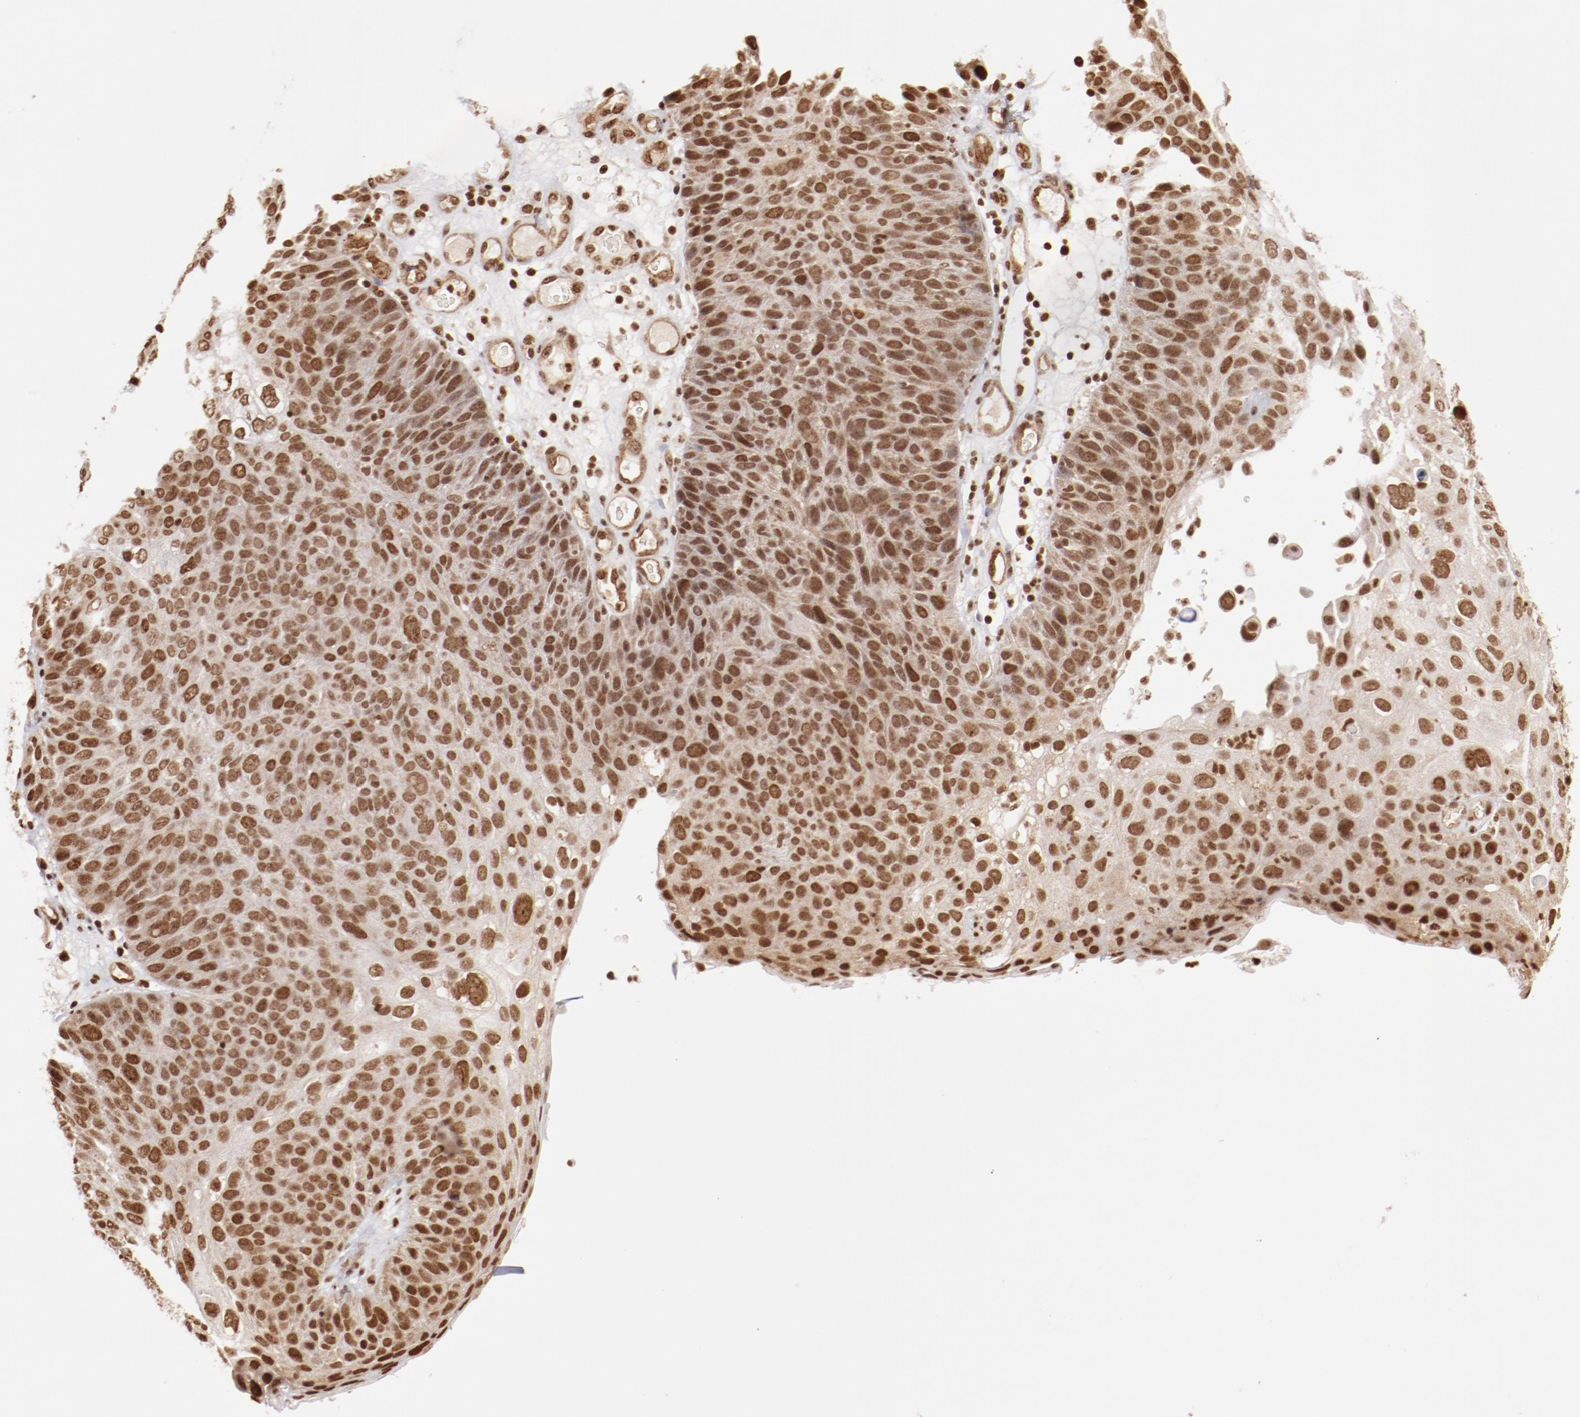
{"staining": {"intensity": "moderate", "quantity": ">75%", "location": "nuclear"}, "tissue": "skin cancer", "cell_type": "Tumor cells", "image_type": "cancer", "snomed": [{"axis": "morphology", "description": "Squamous cell carcinoma, NOS"}, {"axis": "topography", "description": "Skin"}], "caption": "Immunohistochemistry (IHC) of skin cancer (squamous cell carcinoma) shows medium levels of moderate nuclear positivity in approximately >75% of tumor cells.", "gene": "ABL2", "patient": {"sex": "male", "age": 87}}